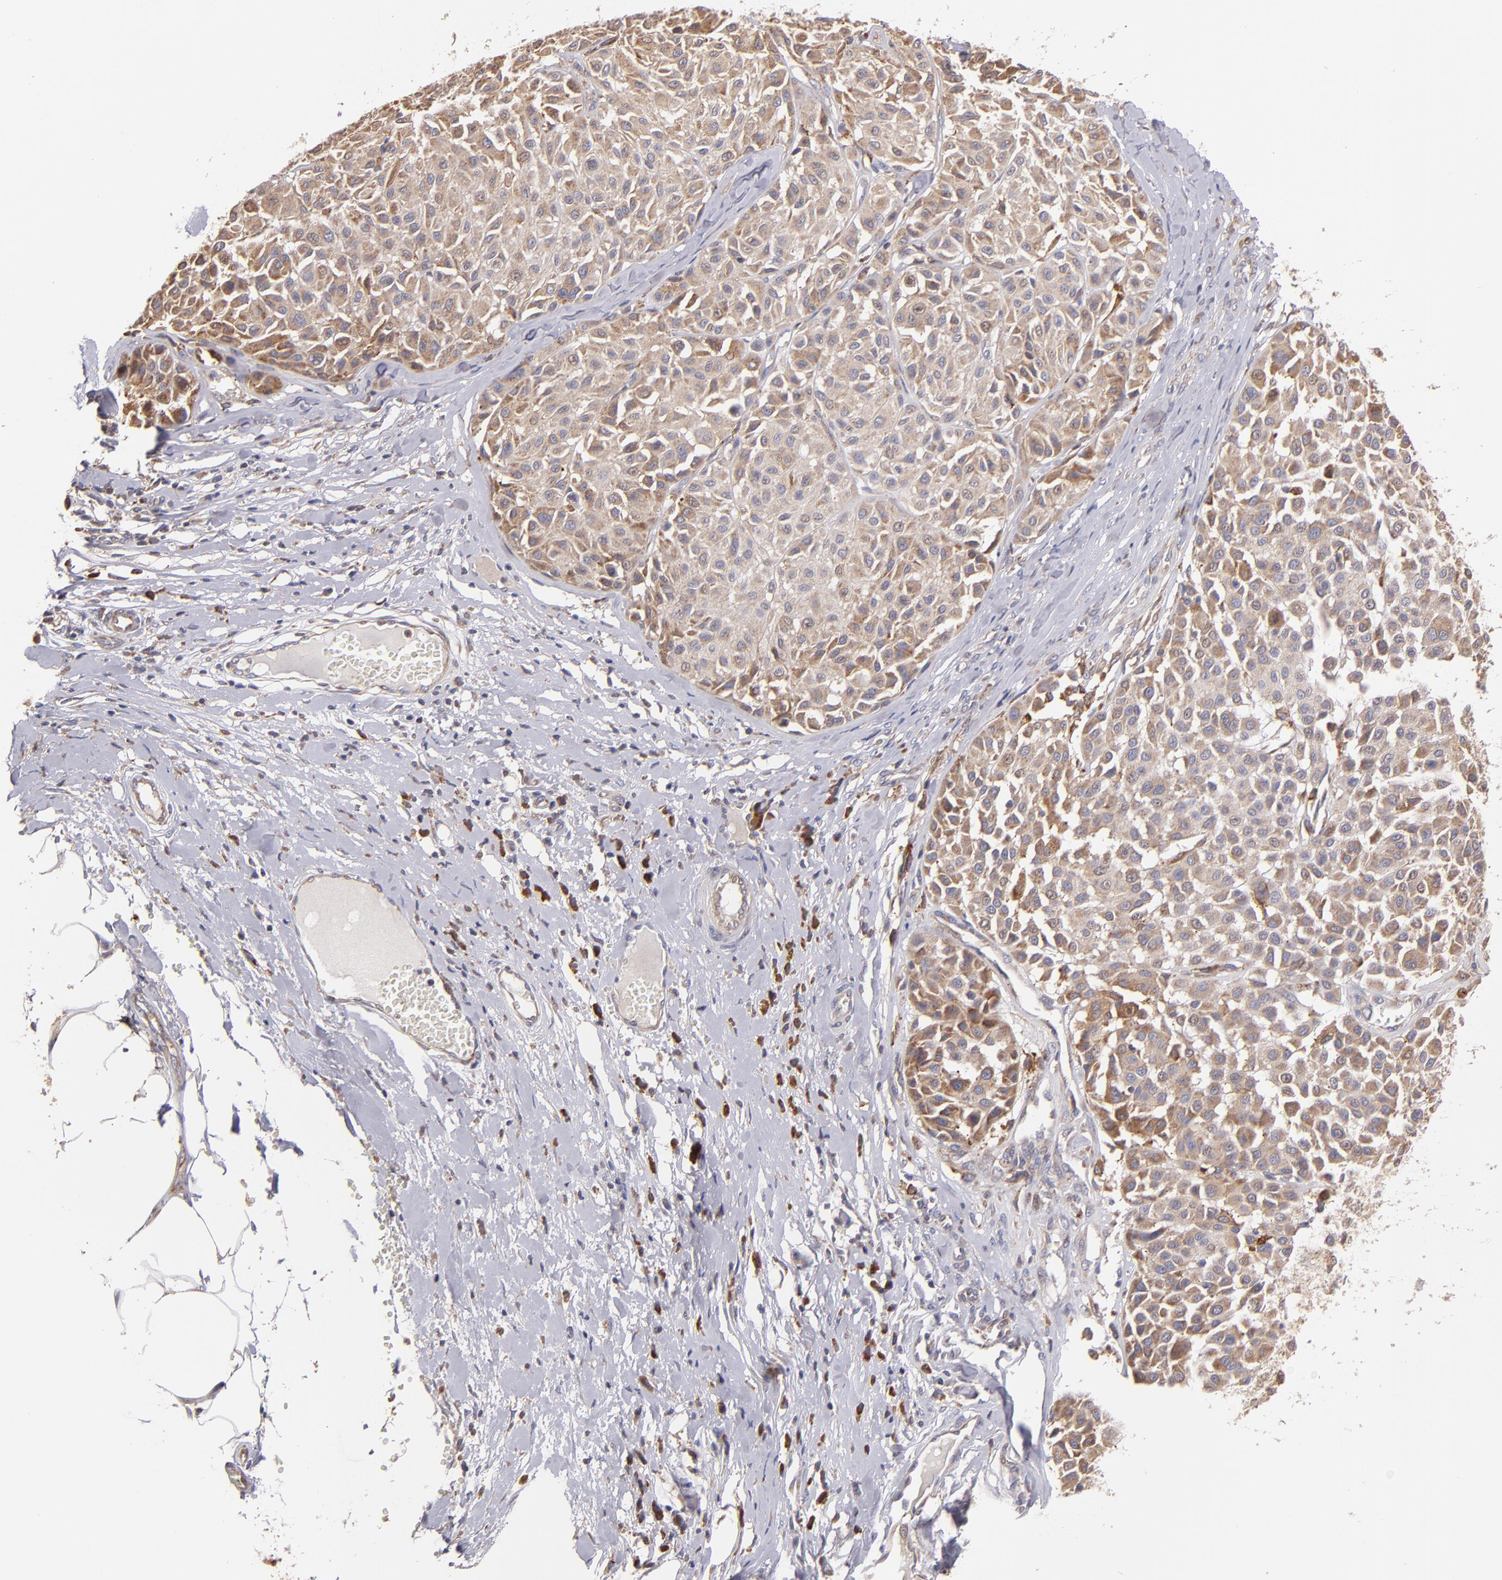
{"staining": {"intensity": "weak", "quantity": ">75%", "location": "cytoplasmic/membranous"}, "tissue": "melanoma", "cell_type": "Tumor cells", "image_type": "cancer", "snomed": [{"axis": "morphology", "description": "Malignant melanoma, Metastatic site"}, {"axis": "topography", "description": "Soft tissue"}], "caption": "Human malignant melanoma (metastatic site) stained with a protein marker exhibits weak staining in tumor cells.", "gene": "IFIH1", "patient": {"sex": "male", "age": 41}}